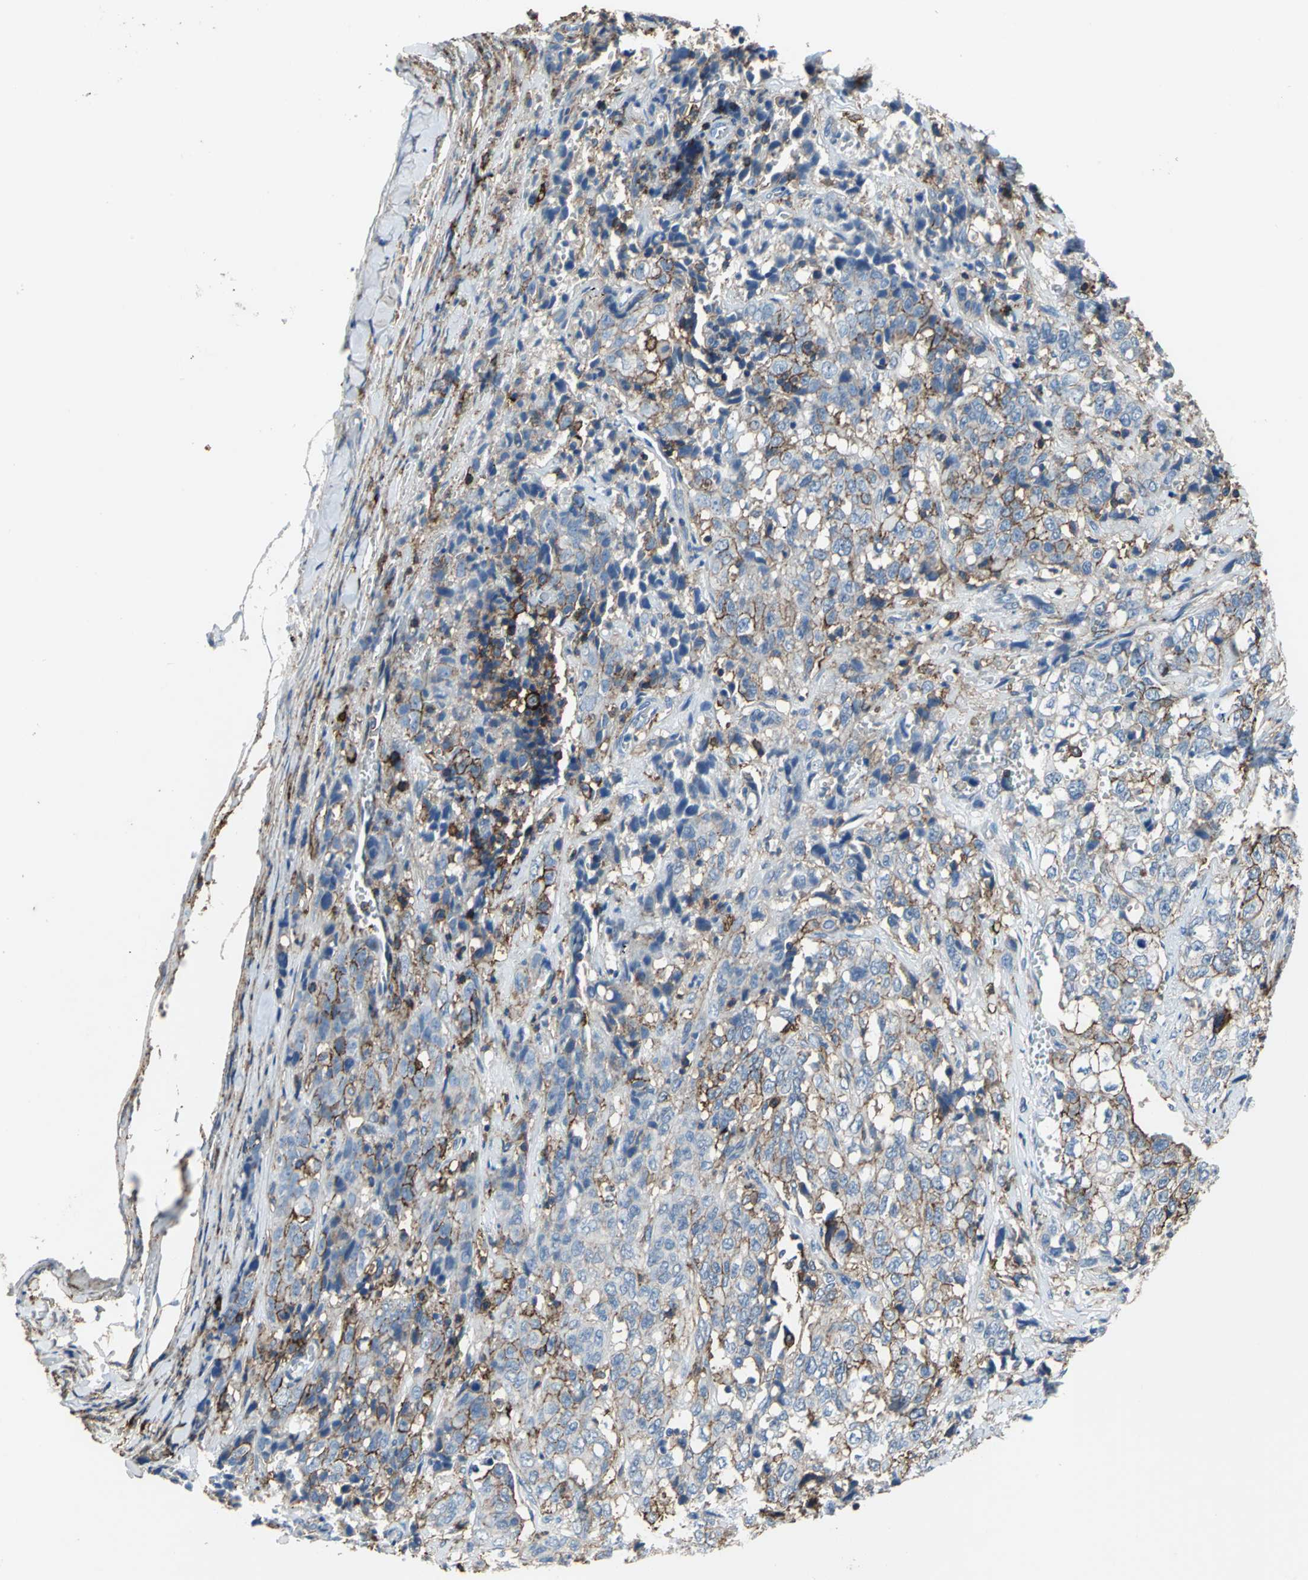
{"staining": {"intensity": "weak", "quantity": "25%-75%", "location": "cytoplasmic/membranous"}, "tissue": "stomach cancer", "cell_type": "Tumor cells", "image_type": "cancer", "snomed": [{"axis": "morphology", "description": "Adenocarcinoma, NOS"}, {"axis": "topography", "description": "Stomach"}], "caption": "An immunohistochemistry image of tumor tissue is shown. Protein staining in brown highlights weak cytoplasmic/membranous positivity in stomach cancer (adenocarcinoma) within tumor cells. (Brightfield microscopy of DAB IHC at high magnification).", "gene": "CD44", "patient": {"sex": "male", "age": 48}}